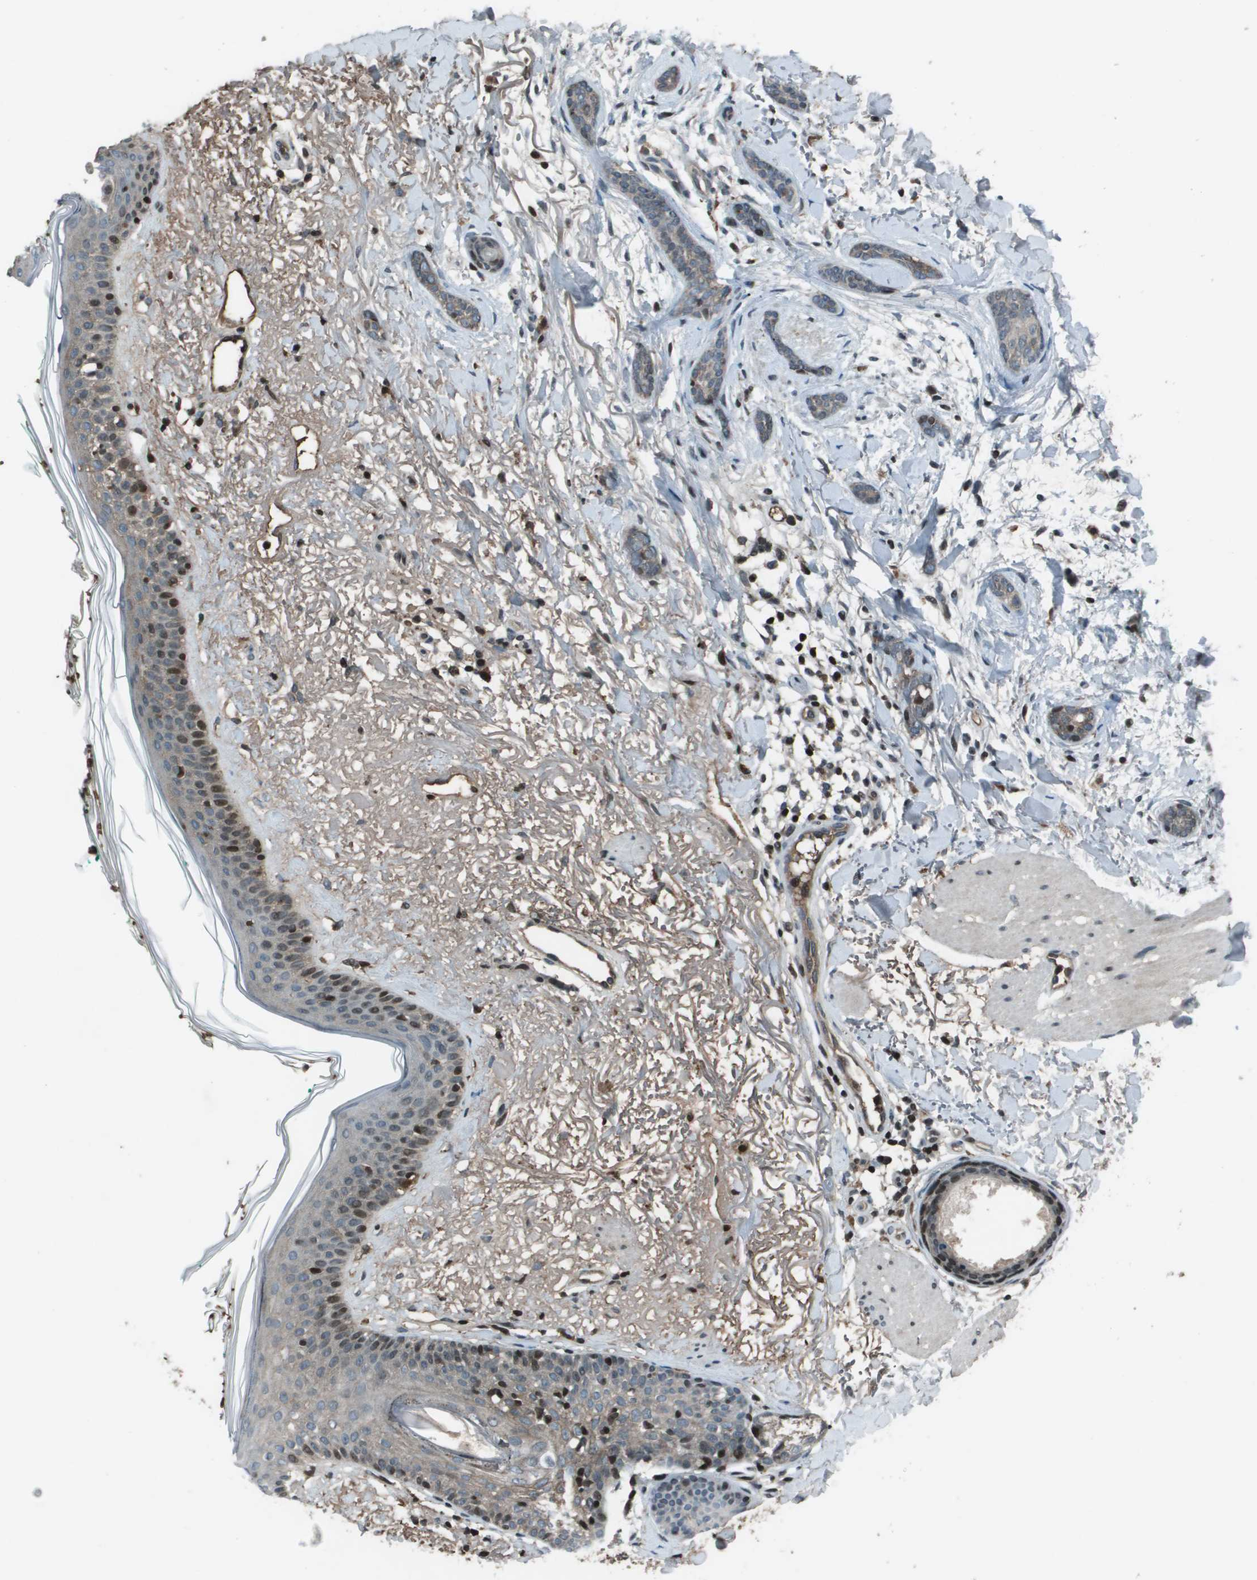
{"staining": {"intensity": "weak", "quantity": "<25%", "location": "cytoplasmic/membranous"}, "tissue": "skin cancer", "cell_type": "Tumor cells", "image_type": "cancer", "snomed": [{"axis": "morphology", "description": "Basal cell carcinoma"}, {"axis": "morphology", "description": "Adnexal tumor, benign"}, {"axis": "topography", "description": "Skin"}], "caption": "A high-resolution micrograph shows immunohistochemistry (IHC) staining of benign adnexal tumor (skin), which displays no significant positivity in tumor cells.", "gene": "CXCL12", "patient": {"sex": "female", "age": 42}}